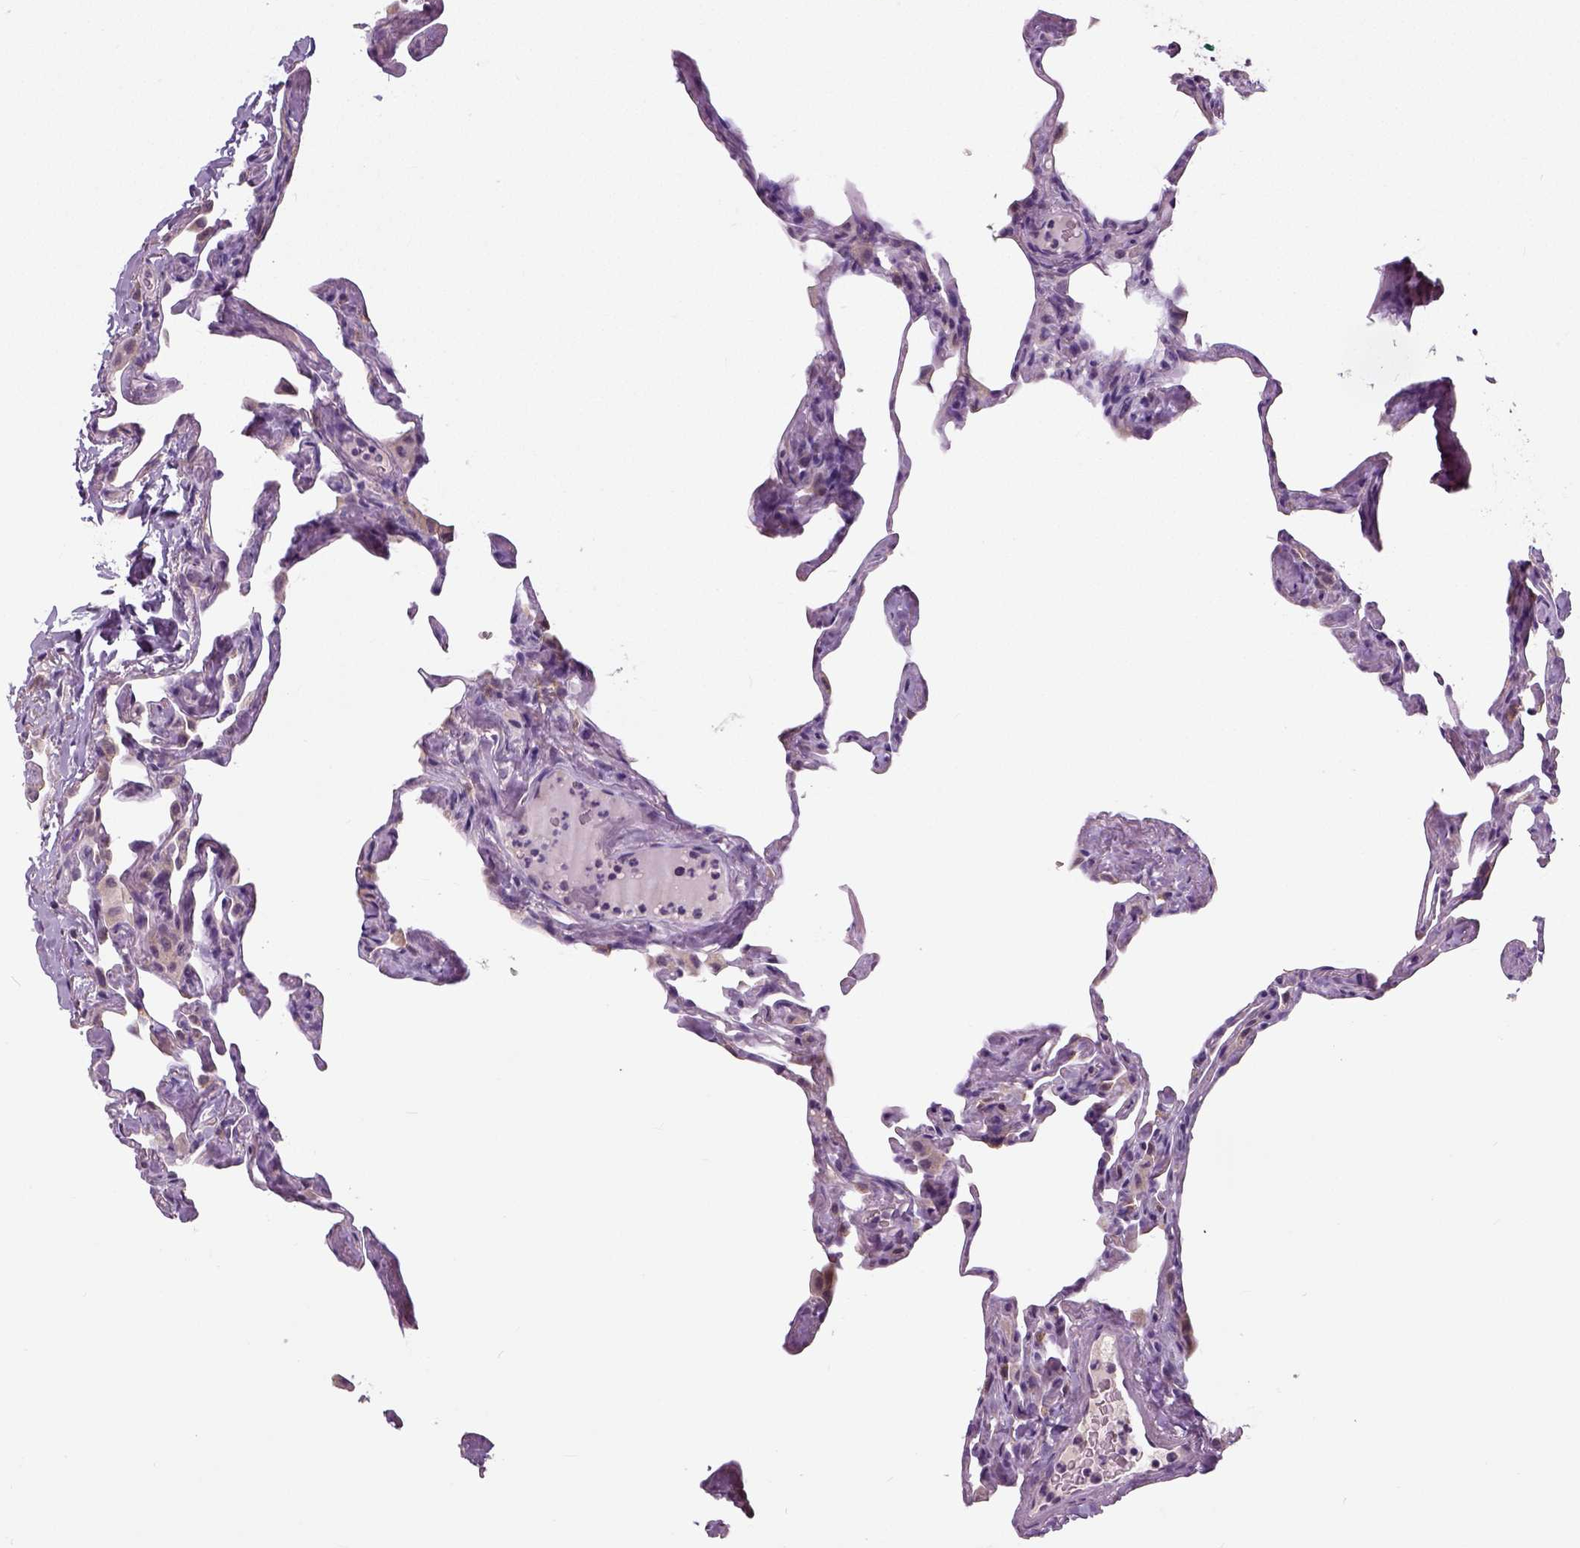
{"staining": {"intensity": "negative", "quantity": "none", "location": "none"}, "tissue": "lung", "cell_type": "Alveolar cells", "image_type": "normal", "snomed": [{"axis": "morphology", "description": "Normal tissue, NOS"}, {"axis": "topography", "description": "Lung"}], "caption": "Micrograph shows no protein positivity in alveolar cells of unremarkable lung.", "gene": "NECAB1", "patient": {"sex": "male", "age": 65}}